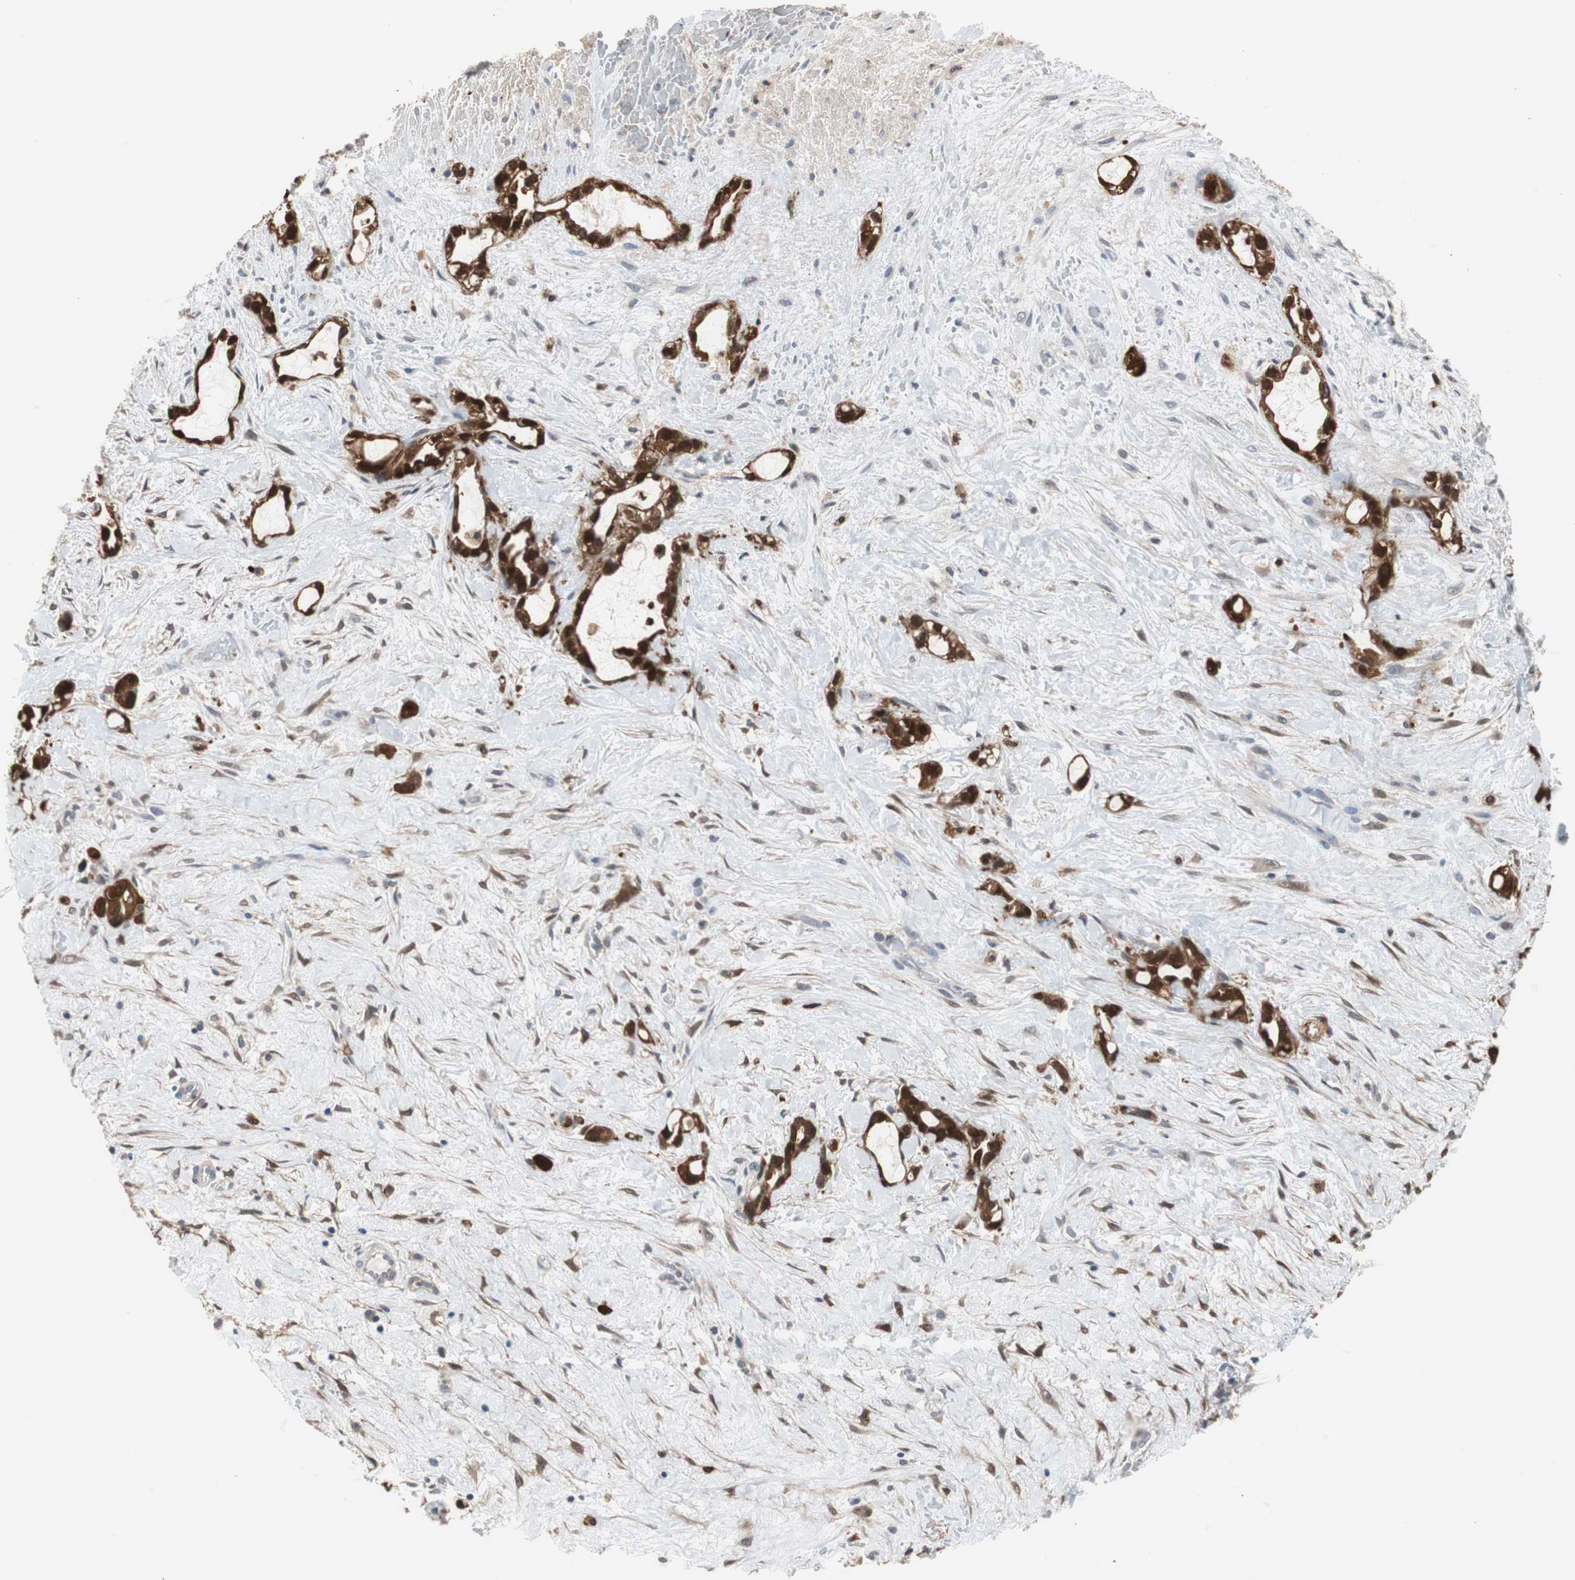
{"staining": {"intensity": "strong", "quantity": ">75%", "location": "cytoplasmic/membranous,nuclear"}, "tissue": "liver cancer", "cell_type": "Tumor cells", "image_type": "cancer", "snomed": [{"axis": "morphology", "description": "Cholangiocarcinoma"}, {"axis": "topography", "description": "Liver"}], "caption": "Brown immunohistochemical staining in liver cholangiocarcinoma exhibits strong cytoplasmic/membranous and nuclear staining in about >75% of tumor cells.", "gene": "ANXA4", "patient": {"sex": "female", "age": 65}}